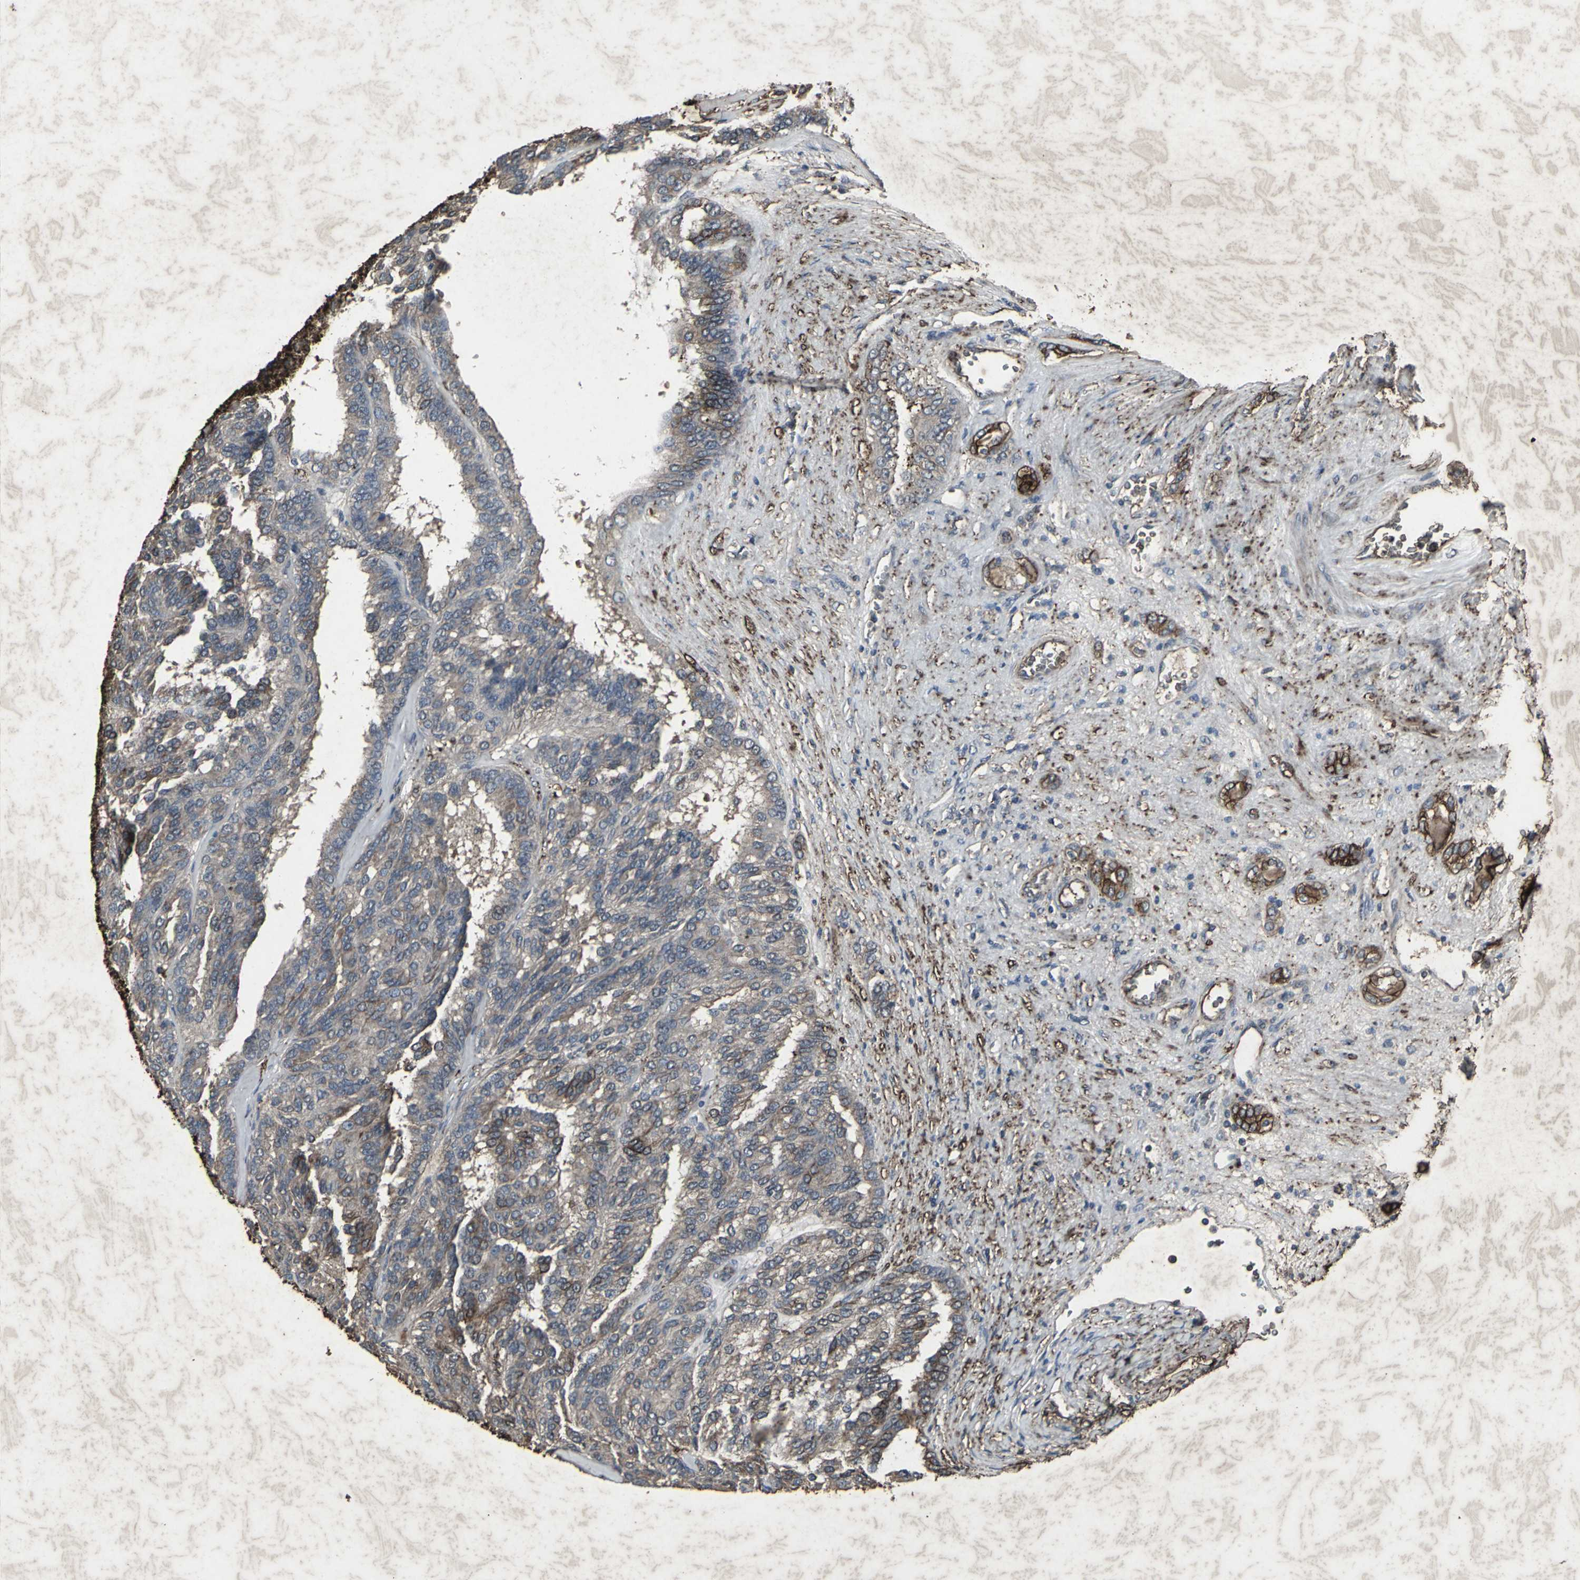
{"staining": {"intensity": "weak", "quantity": "25%-75%", "location": "cytoplasmic/membranous"}, "tissue": "renal cancer", "cell_type": "Tumor cells", "image_type": "cancer", "snomed": [{"axis": "morphology", "description": "Adenocarcinoma, NOS"}, {"axis": "topography", "description": "Kidney"}], "caption": "Immunohistochemical staining of human renal adenocarcinoma demonstrates low levels of weak cytoplasmic/membranous expression in approximately 25%-75% of tumor cells.", "gene": "CCR9", "patient": {"sex": "male", "age": 46}}